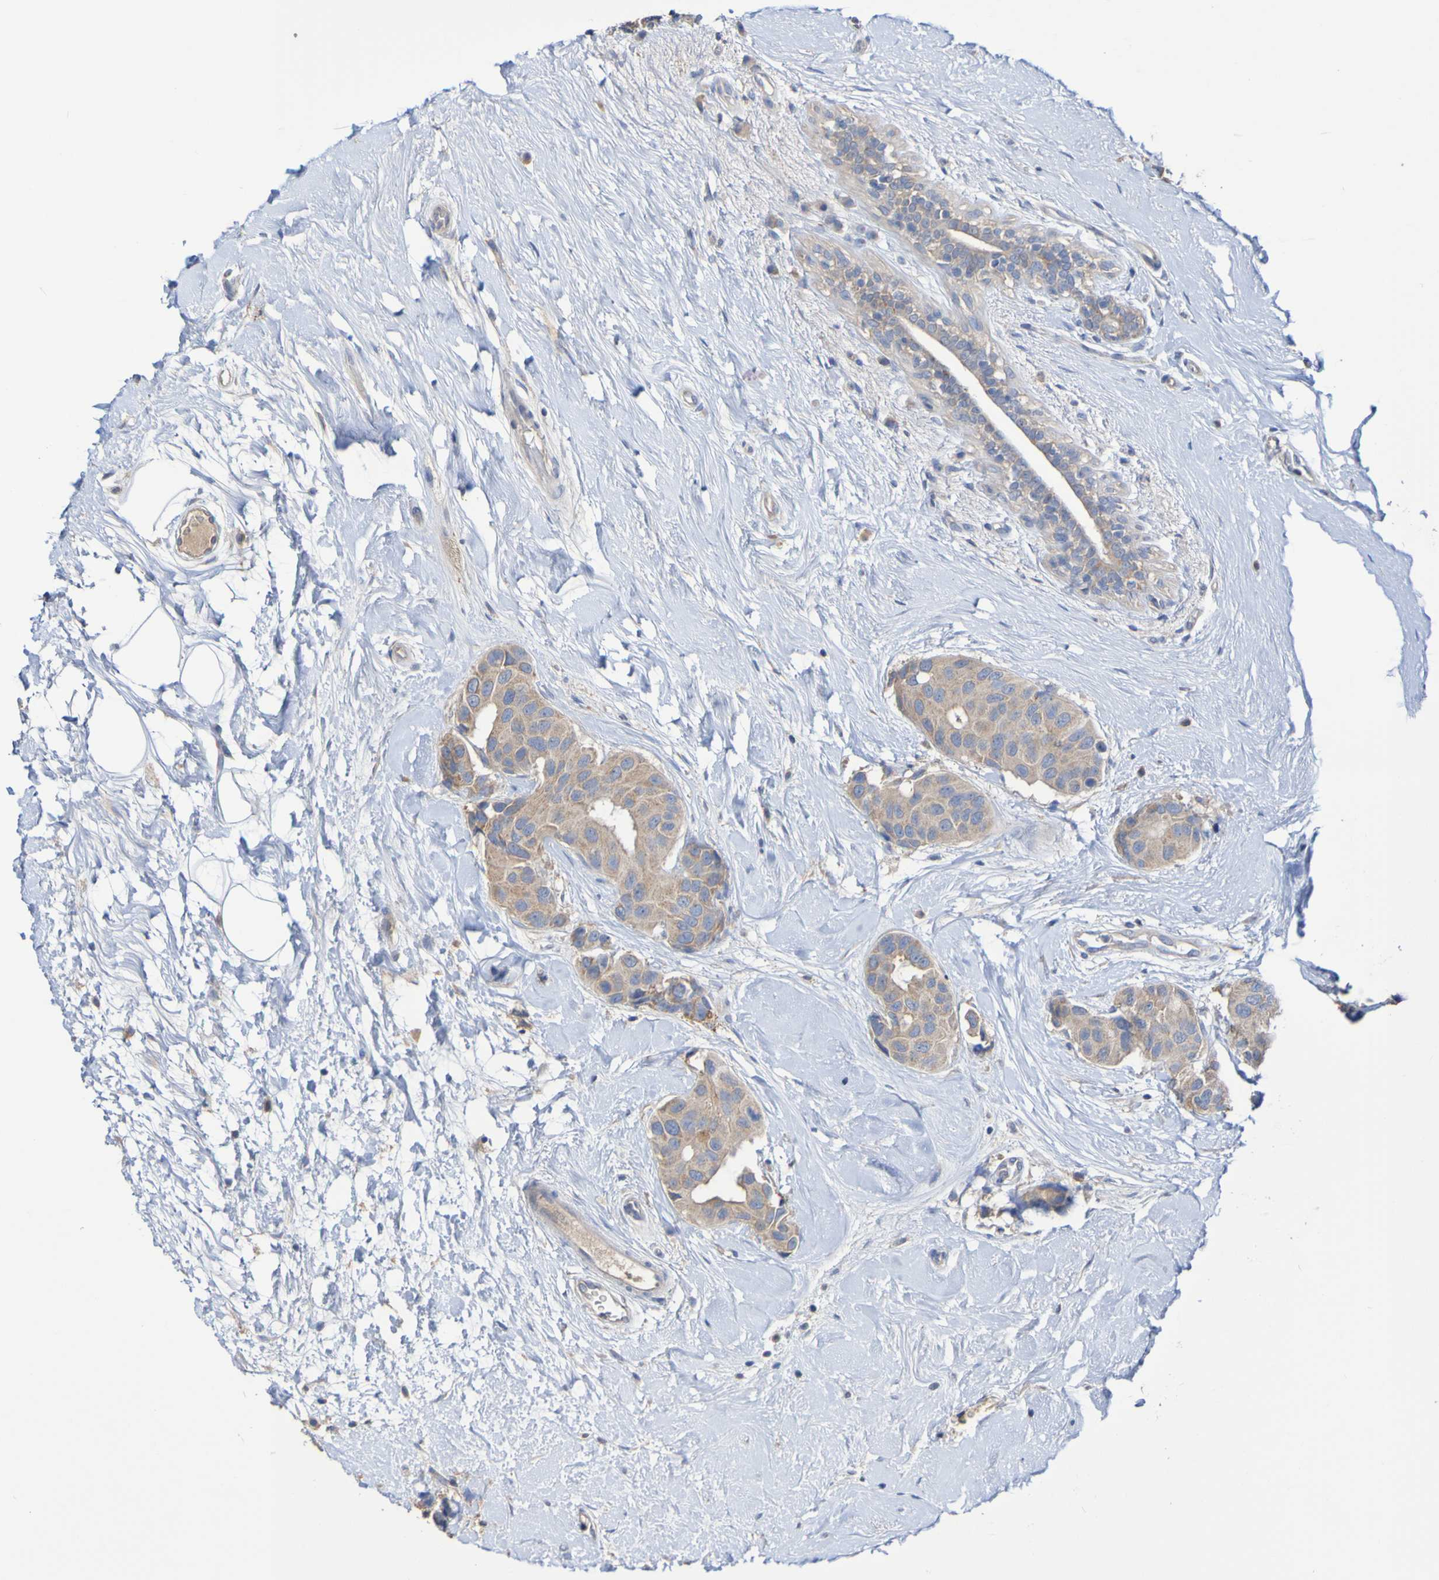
{"staining": {"intensity": "weak", "quantity": ">75%", "location": "cytoplasmic/membranous"}, "tissue": "breast cancer", "cell_type": "Tumor cells", "image_type": "cancer", "snomed": [{"axis": "morphology", "description": "Normal tissue, NOS"}, {"axis": "morphology", "description": "Duct carcinoma"}, {"axis": "topography", "description": "Breast"}], "caption": "The histopathology image displays staining of infiltrating ductal carcinoma (breast), revealing weak cytoplasmic/membranous protein staining (brown color) within tumor cells.", "gene": "PHYH", "patient": {"sex": "female", "age": 39}}